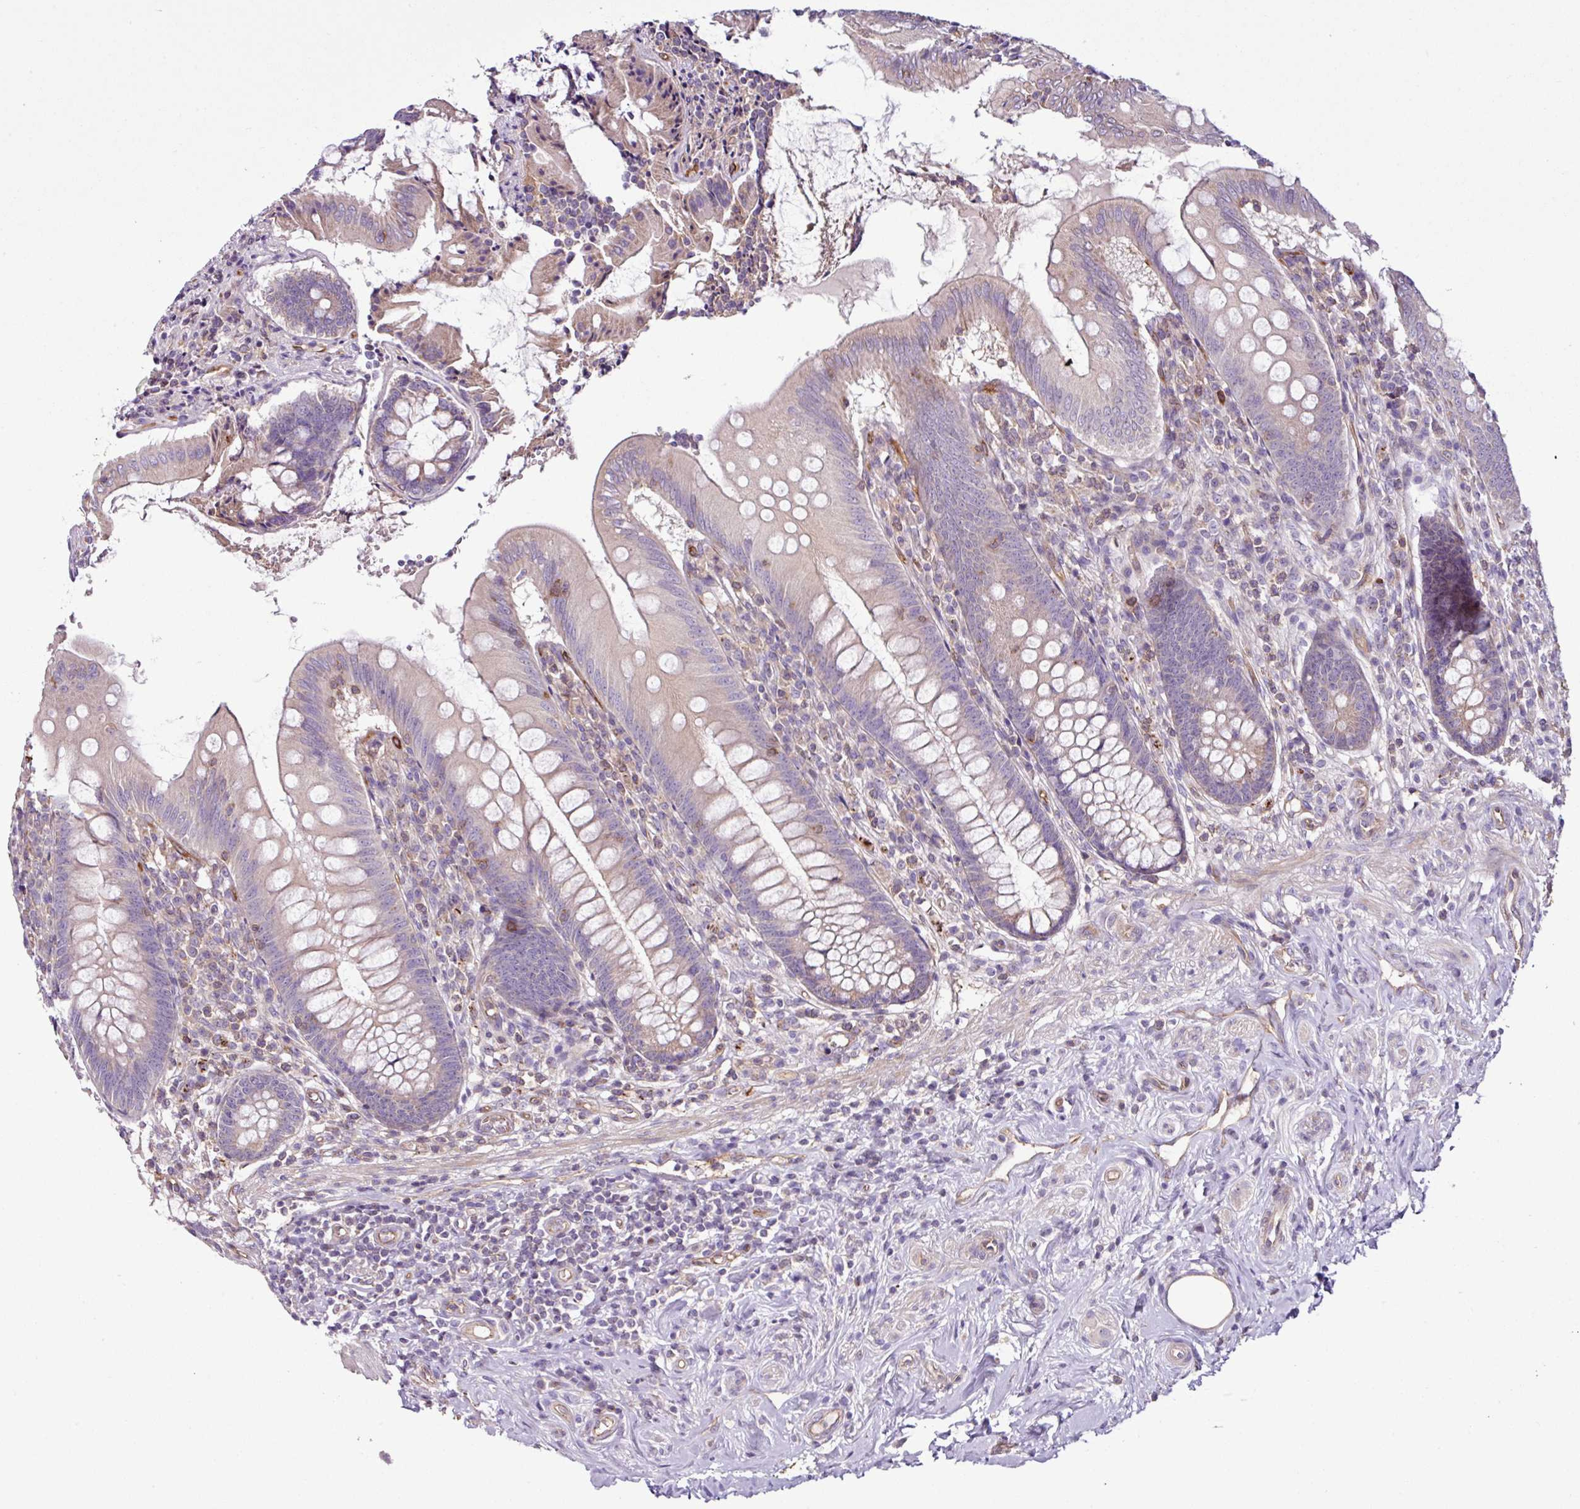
{"staining": {"intensity": "negative", "quantity": "none", "location": "none"}, "tissue": "appendix", "cell_type": "Glandular cells", "image_type": "normal", "snomed": [{"axis": "morphology", "description": "Normal tissue, NOS"}, {"axis": "topography", "description": "Appendix"}], "caption": "Immunohistochemical staining of unremarkable appendix reveals no significant staining in glandular cells. The staining was performed using DAB to visualize the protein expression in brown, while the nuclei were stained in blue with hematoxylin (Magnification: 20x).", "gene": "ZNF106", "patient": {"sex": "female", "age": 51}}